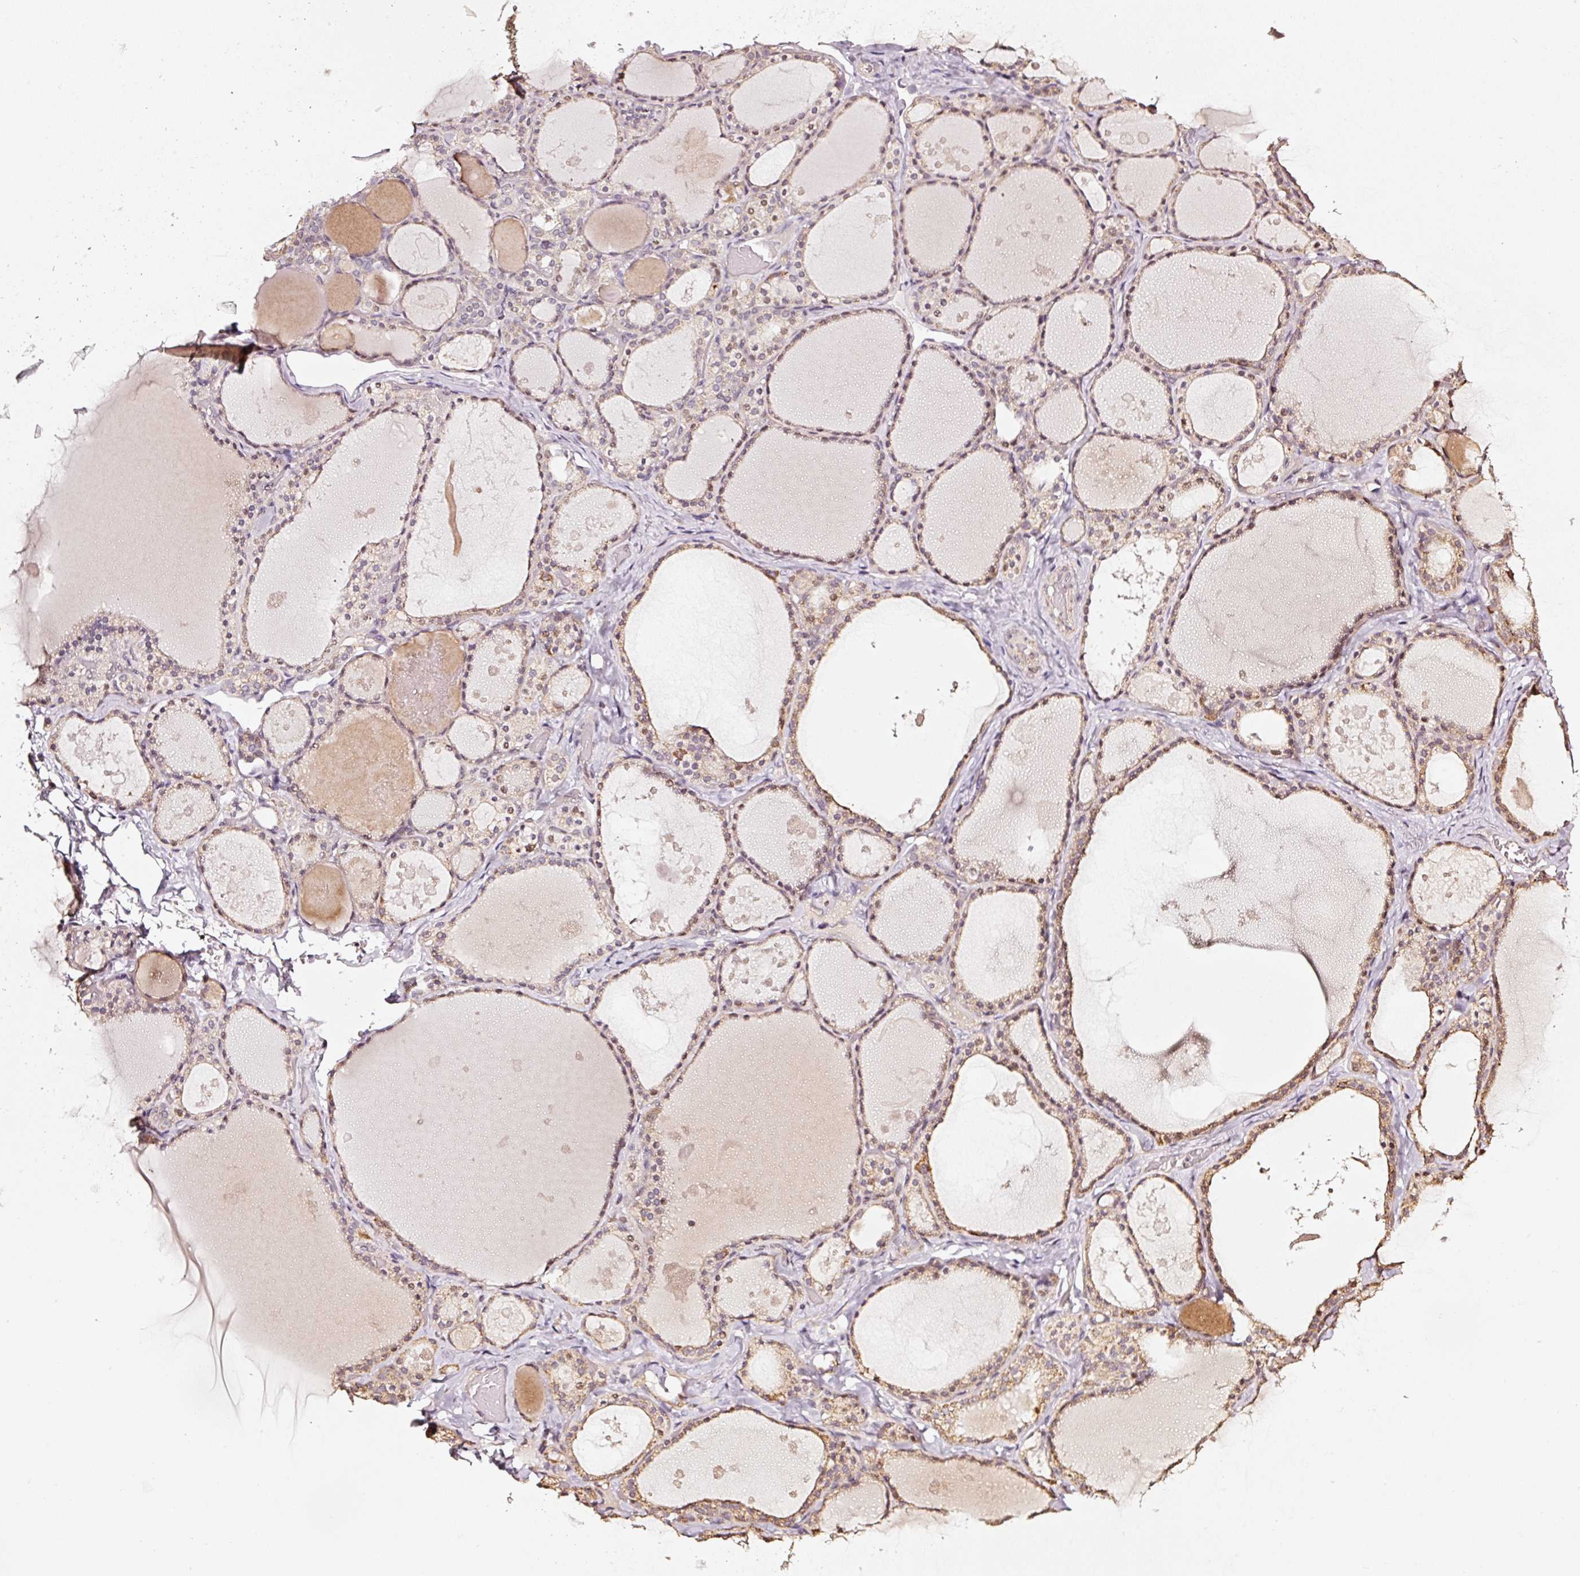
{"staining": {"intensity": "moderate", "quantity": "25%-75%", "location": "cytoplasmic/membranous,nuclear"}, "tissue": "thyroid gland", "cell_type": "Glandular cells", "image_type": "normal", "snomed": [{"axis": "morphology", "description": "Normal tissue, NOS"}, {"axis": "topography", "description": "Thyroid gland"}], "caption": "Moderate cytoplasmic/membranous,nuclear positivity is present in about 25%-75% of glandular cells in unremarkable thyroid gland.", "gene": "RAB35", "patient": {"sex": "male", "age": 56}}